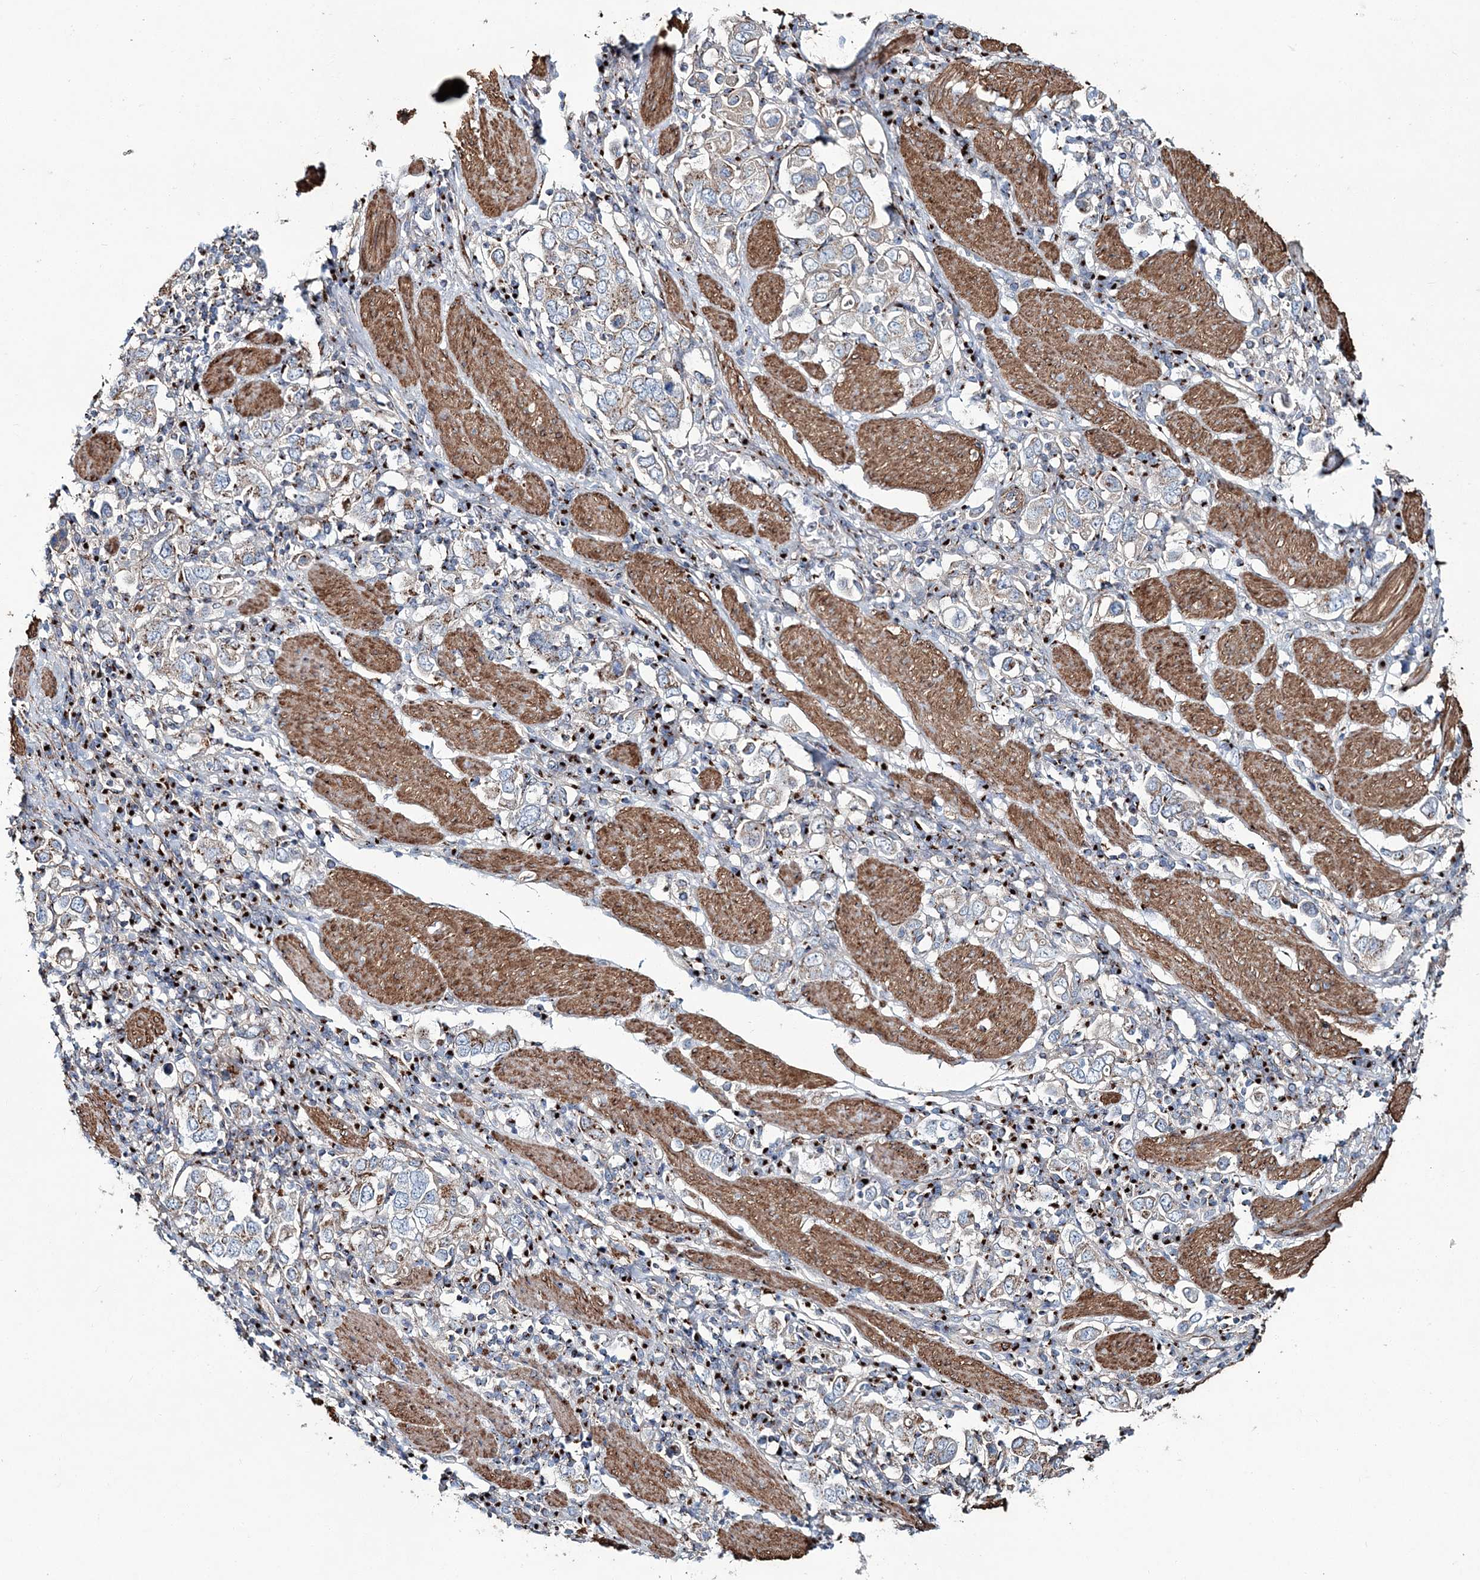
{"staining": {"intensity": "moderate", "quantity": "25%-75%", "location": "cytoplasmic/membranous"}, "tissue": "stomach cancer", "cell_type": "Tumor cells", "image_type": "cancer", "snomed": [{"axis": "morphology", "description": "Adenocarcinoma, NOS"}, {"axis": "topography", "description": "Stomach, upper"}], "caption": "Human stomach cancer stained with a brown dye reveals moderate cytoplasmic/membranous positive positivity in approximately 25%-75% of tumor cells.", "gene": "MAN1A2", "patient": {"sex": "male", "age": 62}}